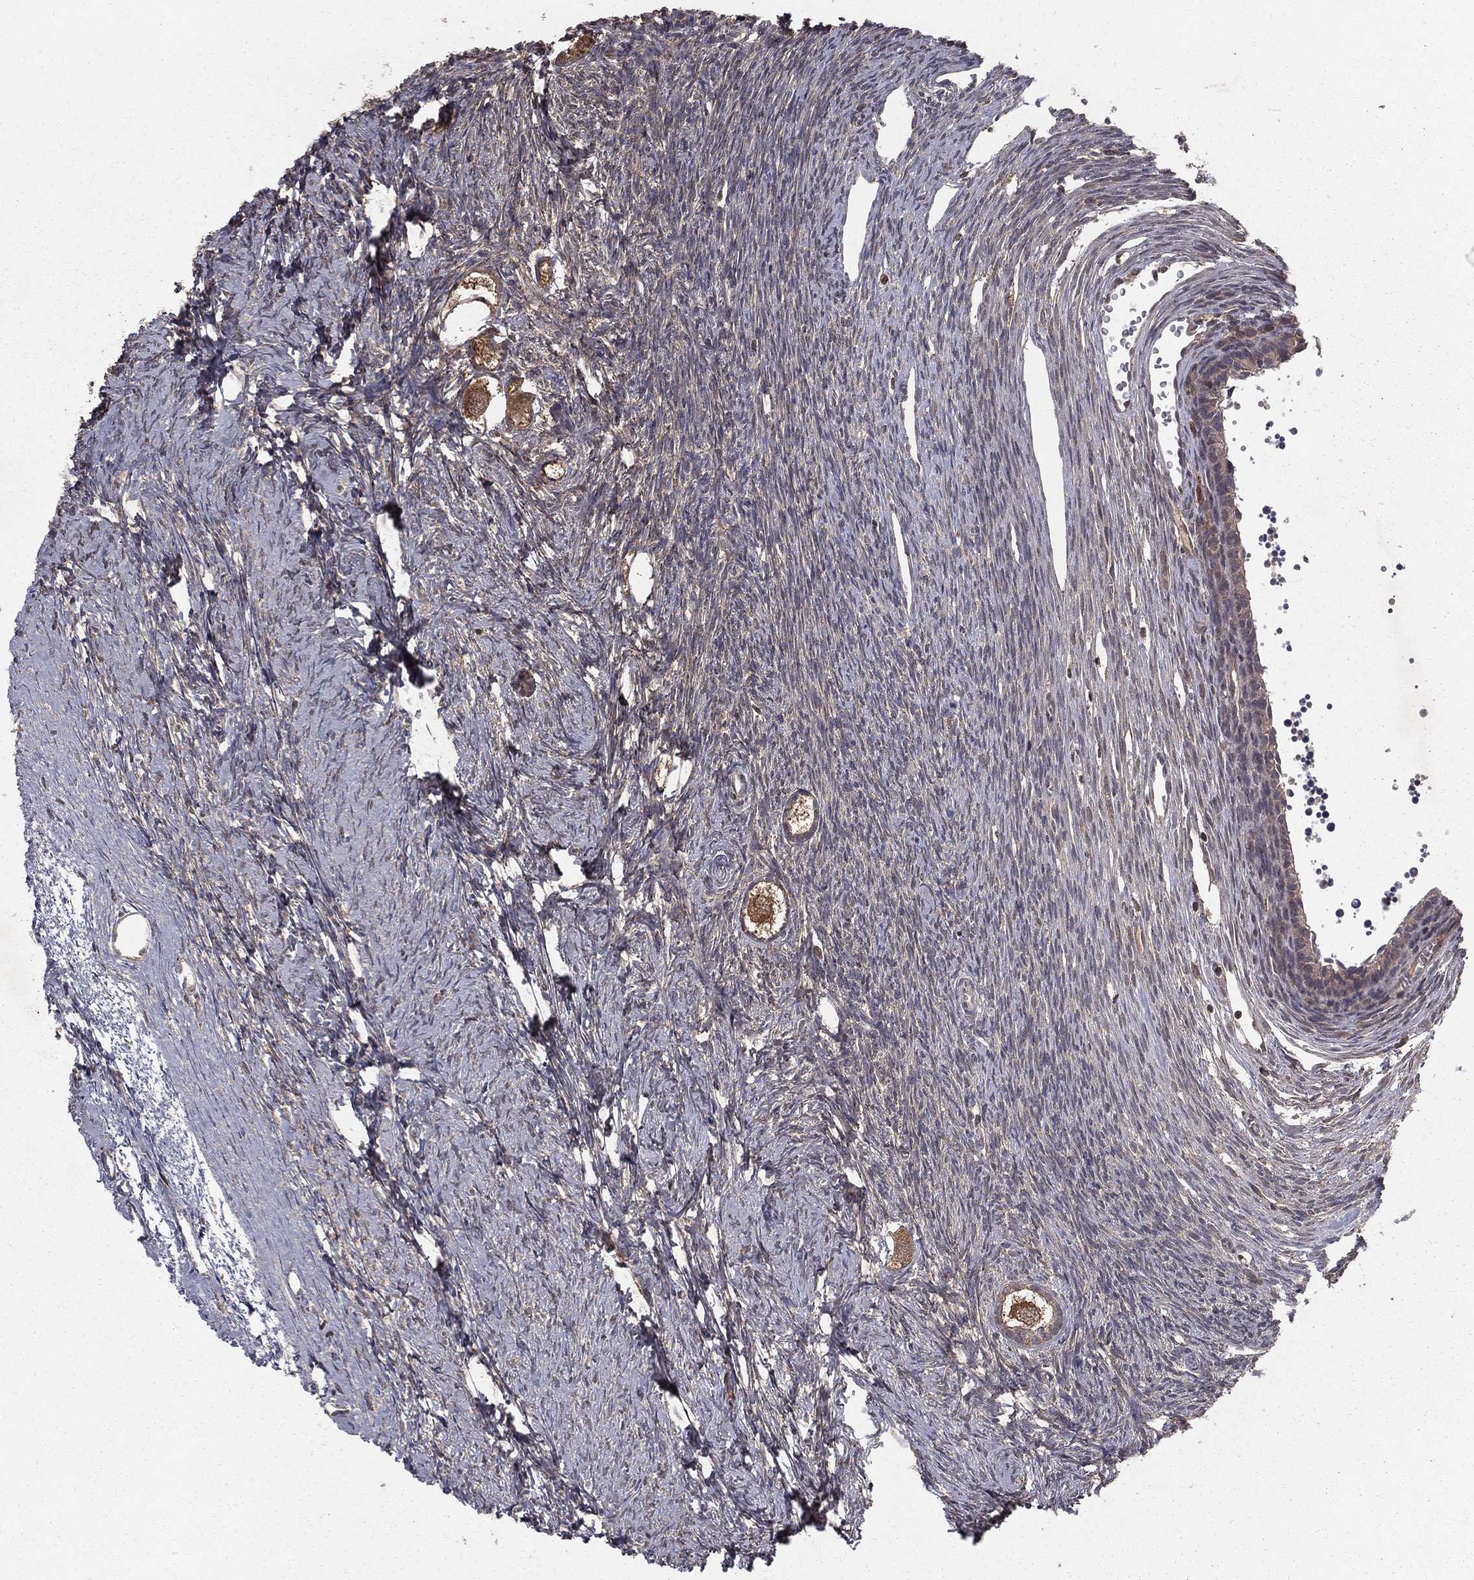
{"staining": {"intensity": "moderate", "quantity": ">75%", "location": "cytoplasmic/membranous"}, "tissue": "ovary", "cell_type": "Follicle cells", "image_type": "normal", "snomed": [{"axis": "morphology", "description": "Normal tissue, NOS"}, {"axis": "topography", "description": "Ovary"}], "caption": "High-magnification brightfield microscopy of benign ovary stained with DAB (3,3'-diaminobenzidine) (brown) and counterstained with hematoxylin (blue). follicle cells exhibit moderate cytoplasmic/membranous expression is present in approximately>75% of cells.", "gene": "ZDHHC15", "patient": {"sex": "female", "age": 27}}